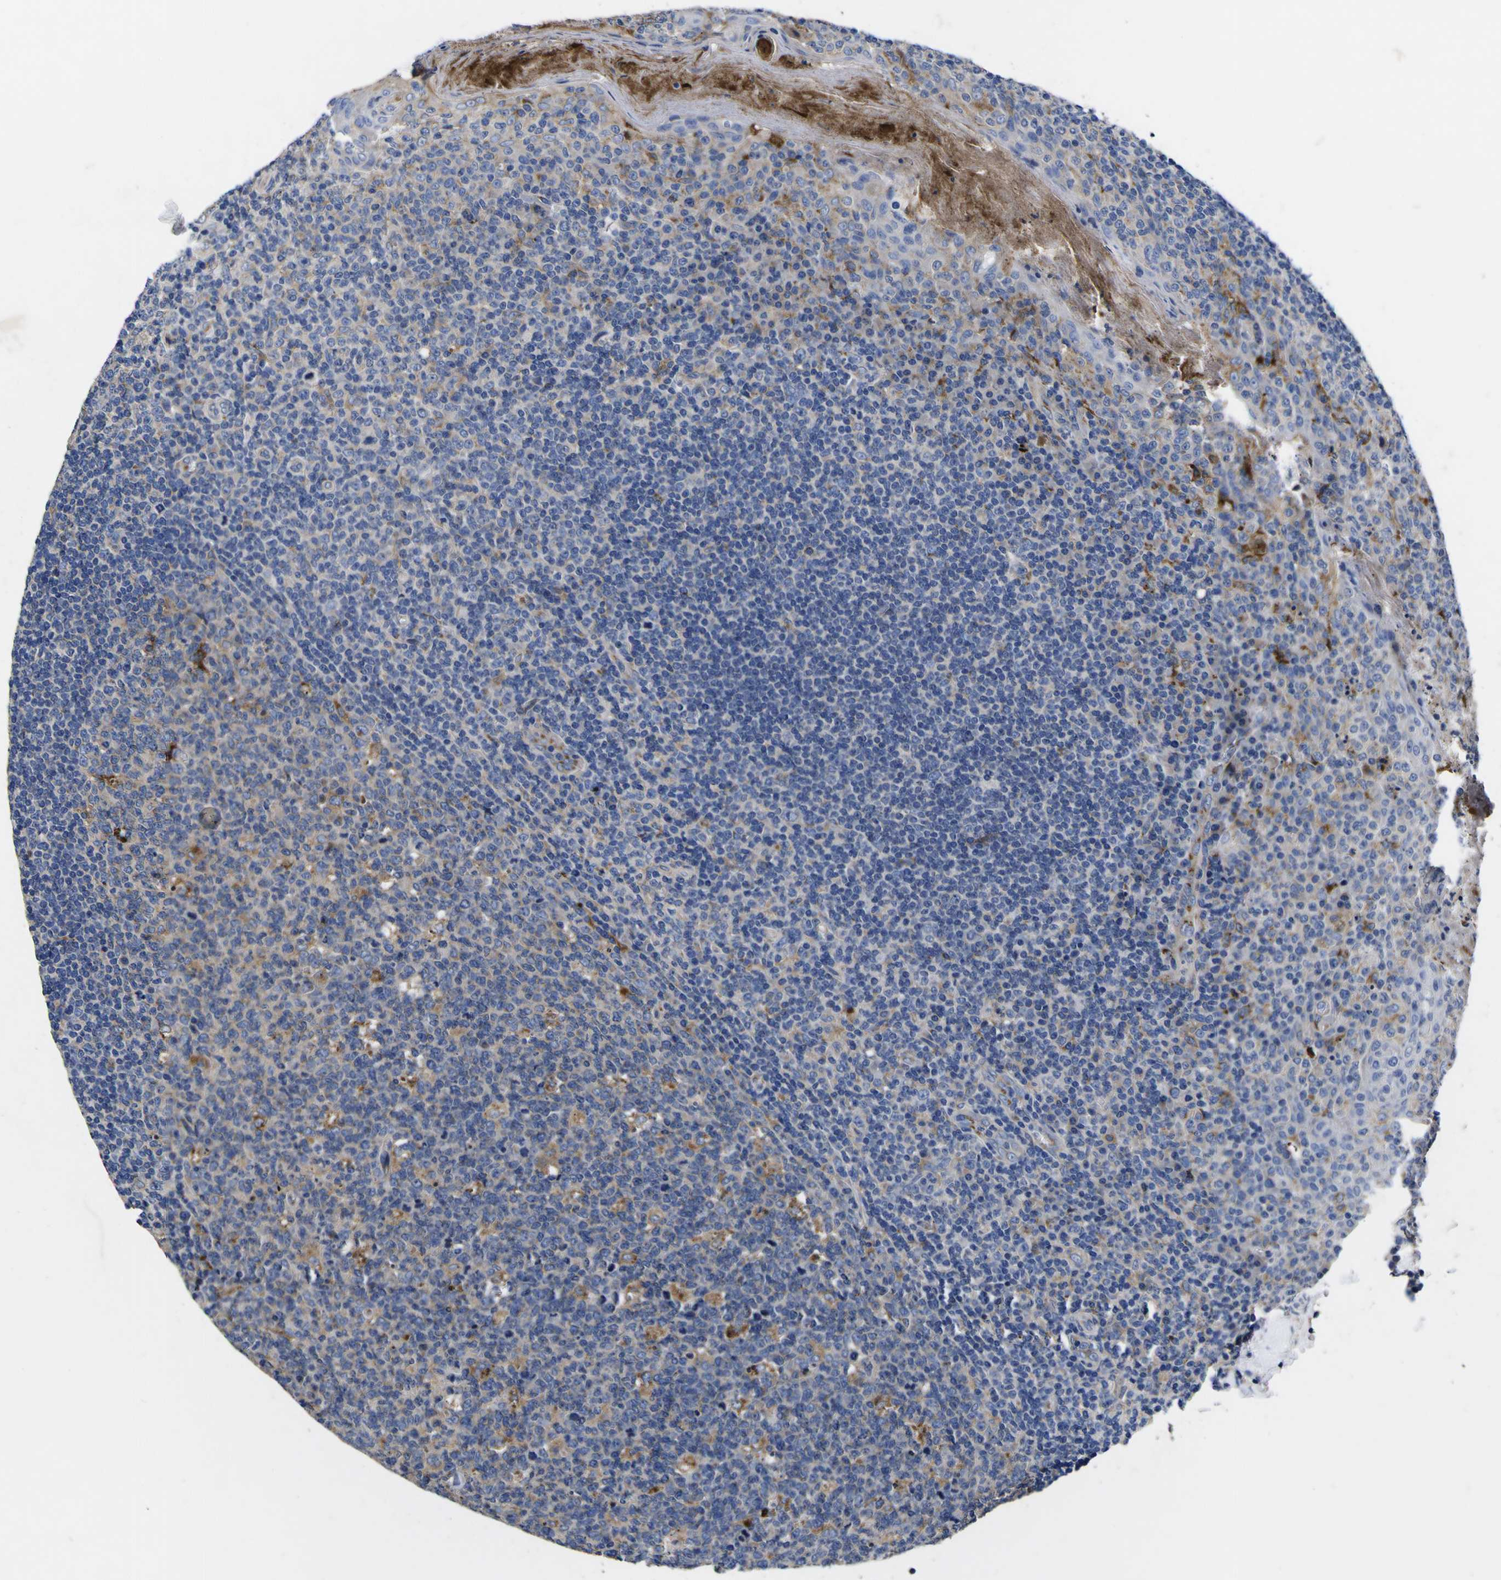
{"staining": {"intensity": "weak", "quantity": "<25%", "location": "cytoplasmic/membranous"}, "tissue": "tonsil", "cell_type": "Germinal center cells", "image_type": "normal", "snomed": [{"axis": "morphology", "description": "Normal tissue, NOS"}, {"axis": "topography", "description": "Tonsil"}], "caption": "Immunohistochemistry of unremarkable human tonsil exhibits no staining in germinal center cells.", "gene": "COA1", "patient": {"sex": "male", "age": 17}}